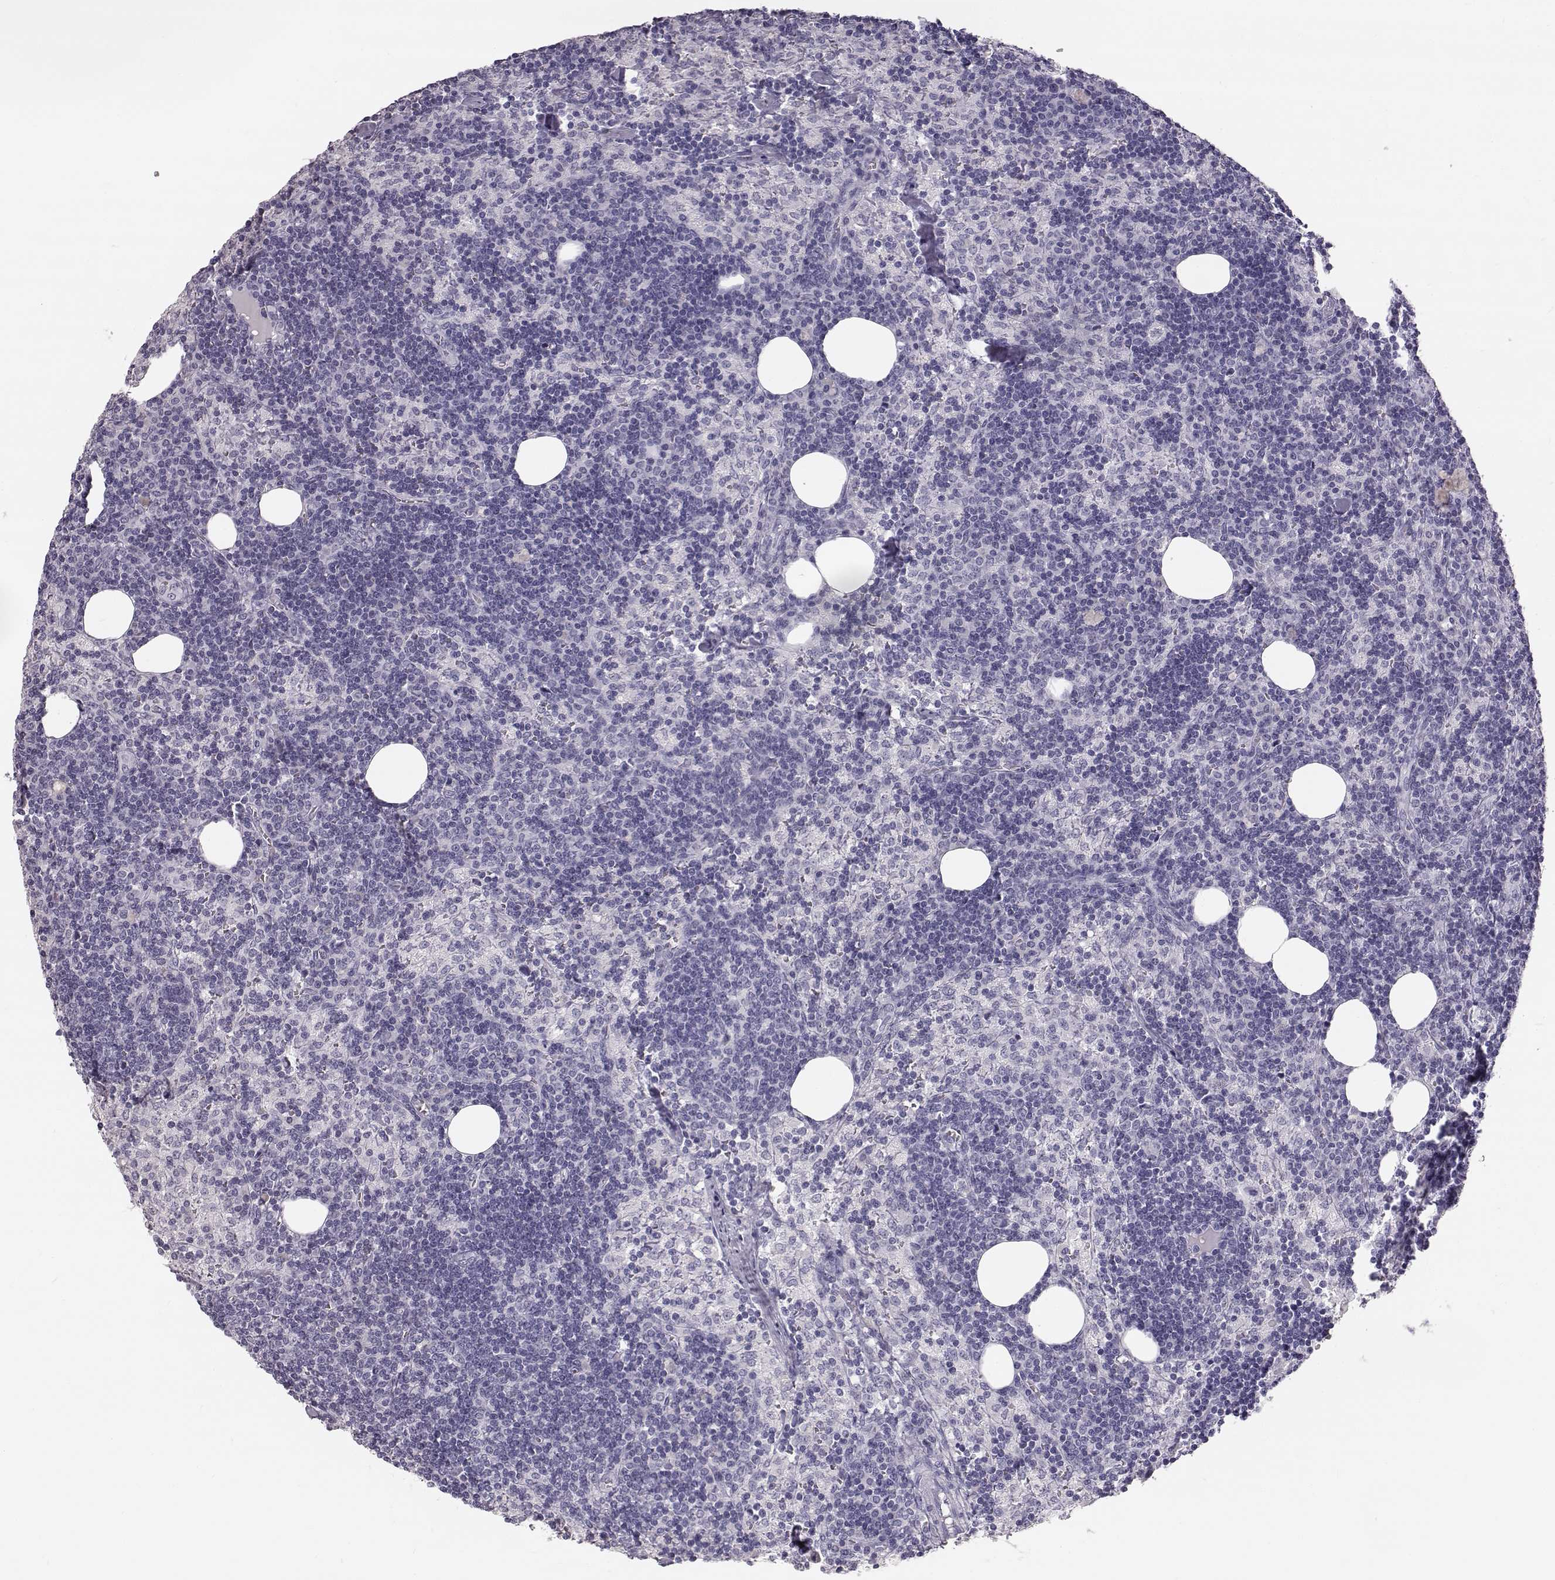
{"staining": {"intensity": "negative", "quantity": "none", "location": "none"}, "tissue": "lymph node", "cell_type": "Germinal center cells", "image_type": "normal", "snomed": [{"axis": "morphology", "description": "Normal tissue, NOS"}, {"axis": "topography", "description": "Lymph node"}], "caption": "Immunohistochemical staining of benign human lymph node exhibits no significant staining in germinal center cells.", "gene": "KRT31", "patient": {"sex": "female", "age": 52}}